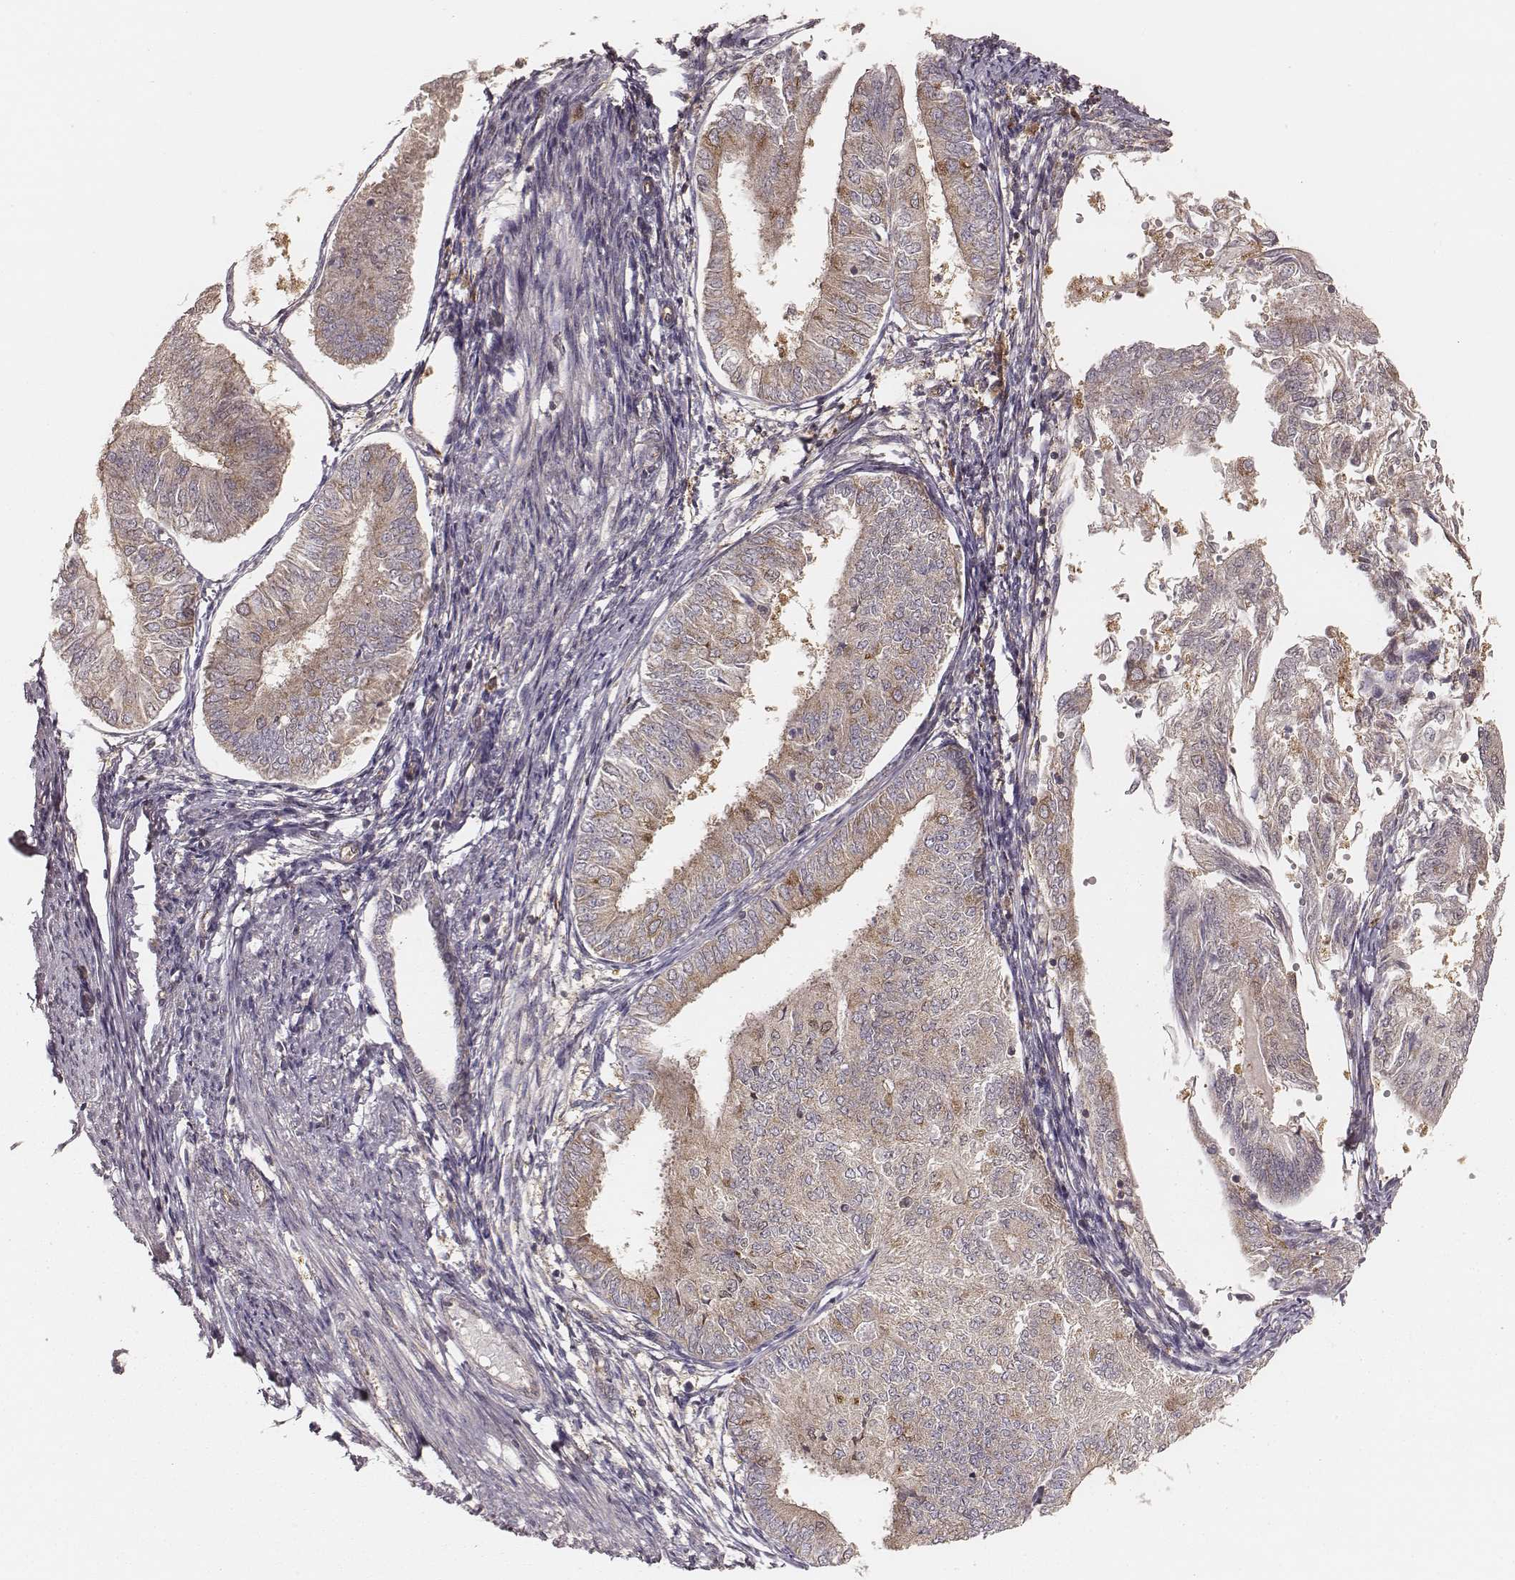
{"staining": {"intensity": "weak", "quantity": "25%-75%", "location": "cytoplasmic/membranous"}, "tissue": "endometrial cancer", "cell_type": "Tumor cells", "image_type": "cancer", "snomed": [{"axis": "morphology", "description": "Adenocarcinoma, NOS"}, {"axis": "topography", "description": "Endometrium"}], "caption": "Weak cytoplasmic/membranous expression for a protein is identified in about 25%-75% of tumor cells of endometrial cancer (adenocarcinoma) using immunohistochemistry.", "gene": "CARS1", "patient": {"sex": "female", "age": 58}}